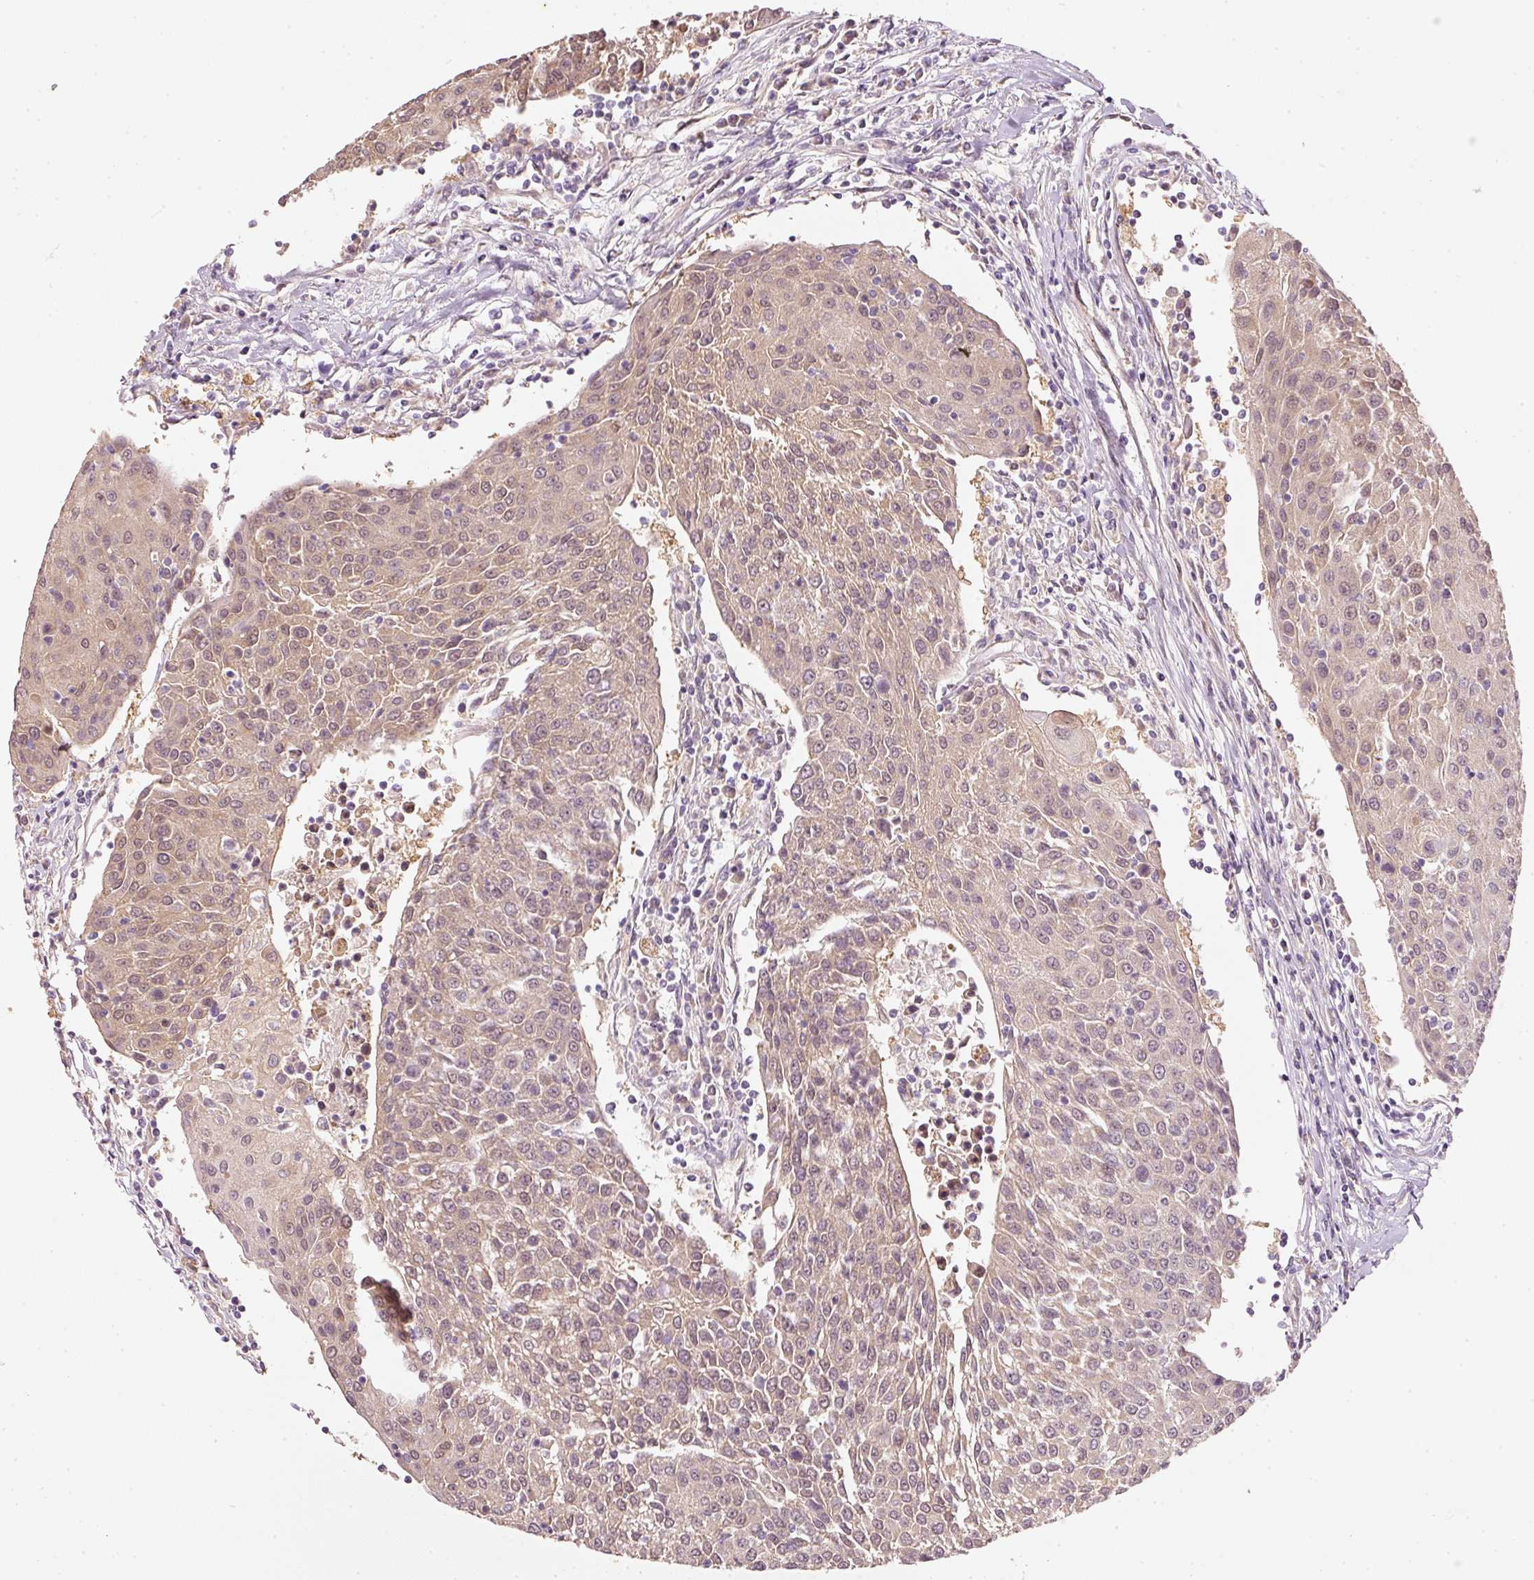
{"staining": {"intensity": "weak", "quantity": ">75%", "location": "cytoplasmic/membranous"}, "tissue": "urothelial cancer", "cell_type": "Tumor cells", "image_type": "cancer", "snomed": [{"axis": "morphology", "description": "Urothelial carcinoma, High grade"}, {"axis": "topography", "description": "Urinary bladder"}], "caption": "Immunohistochemical staining of human urothelial cancer reveals weak cytoplasmic/membranous protein positivity in approximately >75% of tumor cells. The protein of interest is shown in brown color, while the nuclei are stained blue.", "gene": "RGL2", "patient": {"sex": "female", "age": 85}}